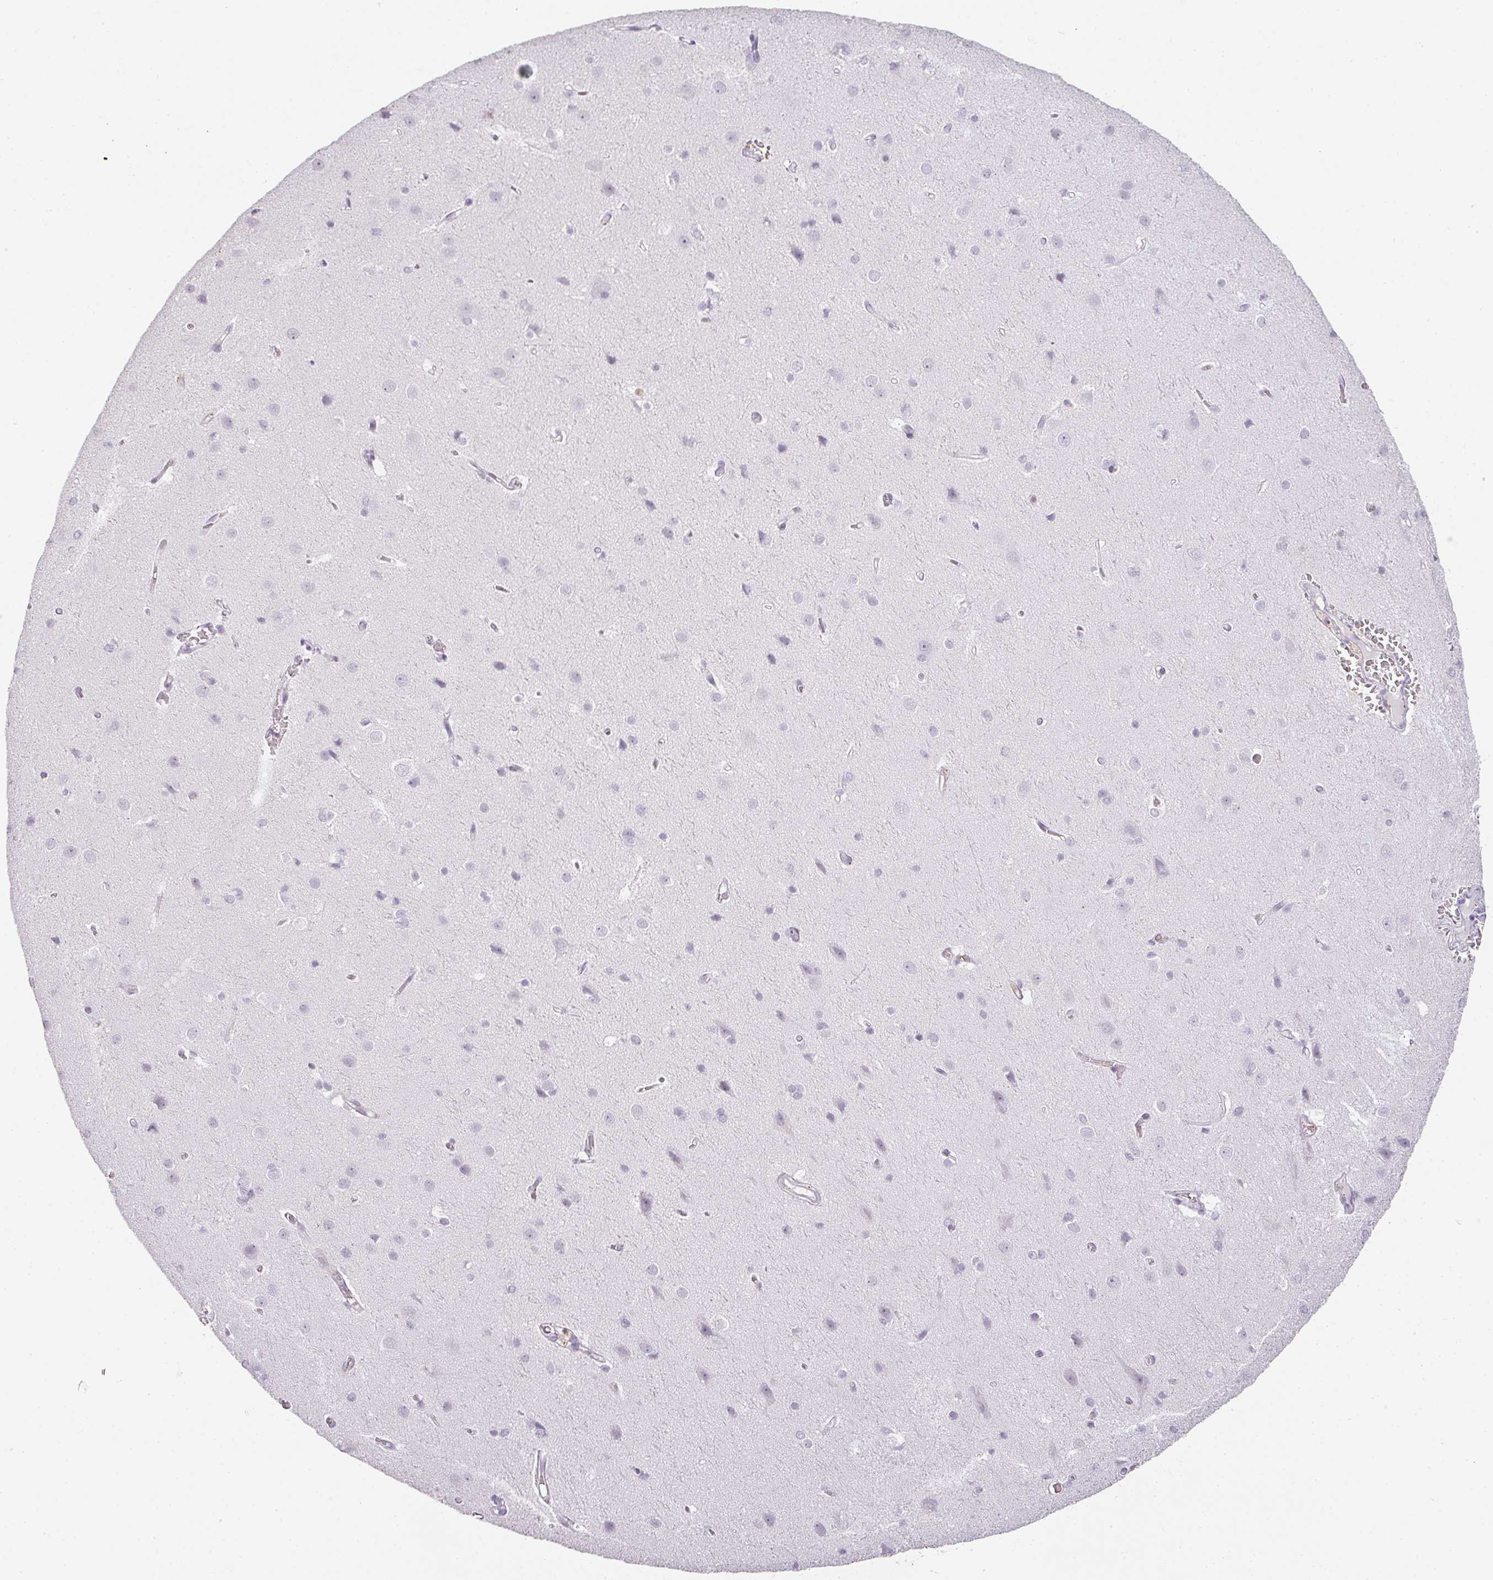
{"staining": {"intensity": "negative", "quantity": "none", "location": "none"}, "tissue": "cerebral cortex", "cell_type": "Endothelial cells", "image_type": "normal", "snomed": [{"axis": "morphology", "description": "Normal tissue, NOS"}, {"axis": "topography", "description": "Cerebral cortex"}], "caption": "Immunohistochemistry (IHC) of normal human cerebral cortex demonstrates no expression in endothelial cells. (DAB IHC with hematoxylin counter stain).", "gene": "TMEM42", "patient": {"sex": "male", "age": 37}}